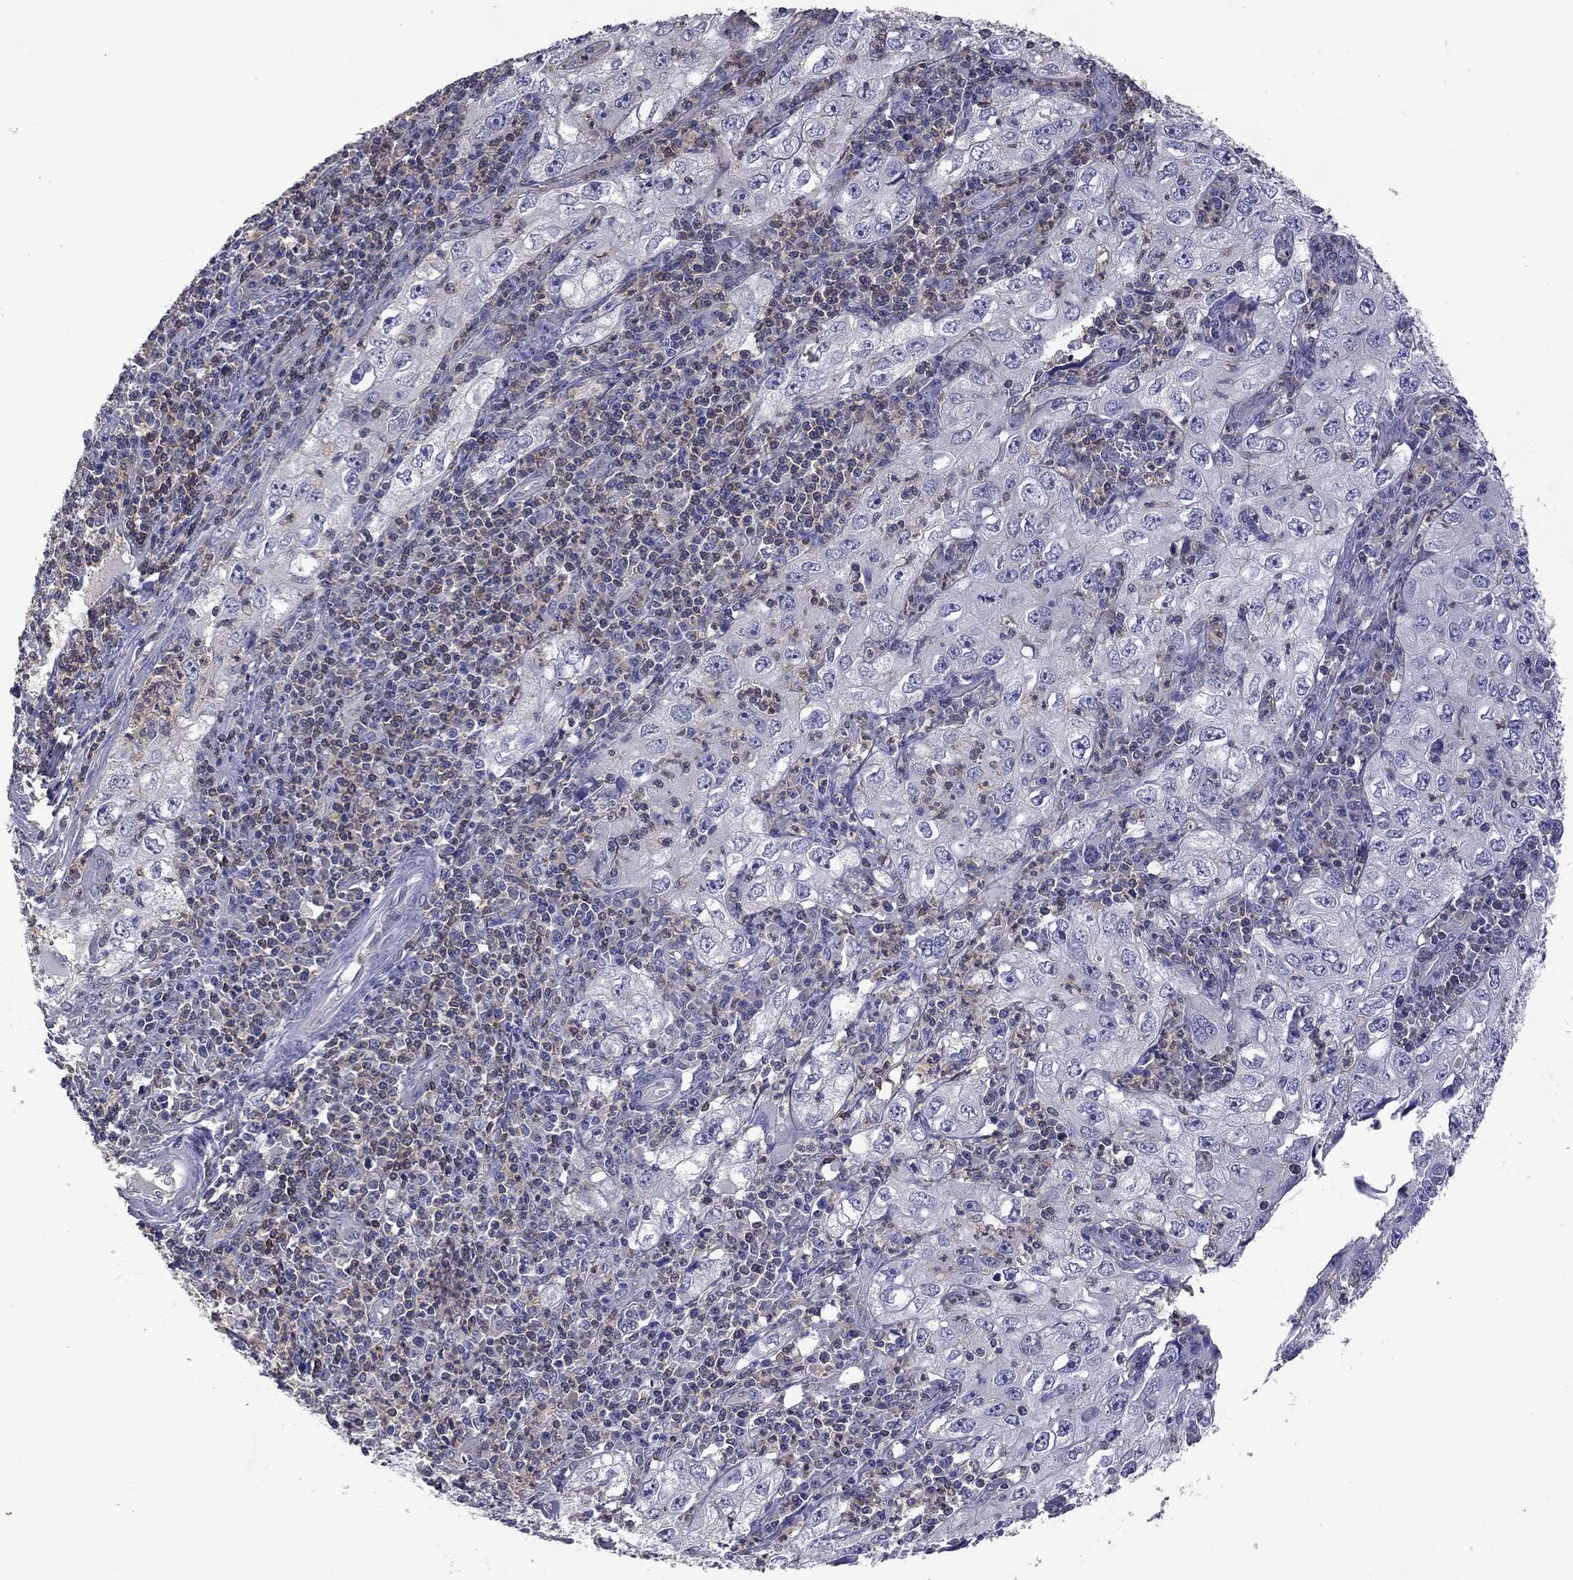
{"staining": {"intensity": "negative", "quantity": "none", "location": "none"}, "tissue": "cervical cancer", "cell_type": "Tumor cells", "image_type": "cancer", "snomed": [{"axis": "morphology", "description": "Squamous cell carcinoma, NOS"}, {"axis": "topography", "description": "Cervix"}], "caption": "The histopathology image reveals no staining of tumor cells in cervical cancer (squamous cell carcinoma).", "gene": "IPCEF1", "patient": {"sex": "female", "age": 24}}